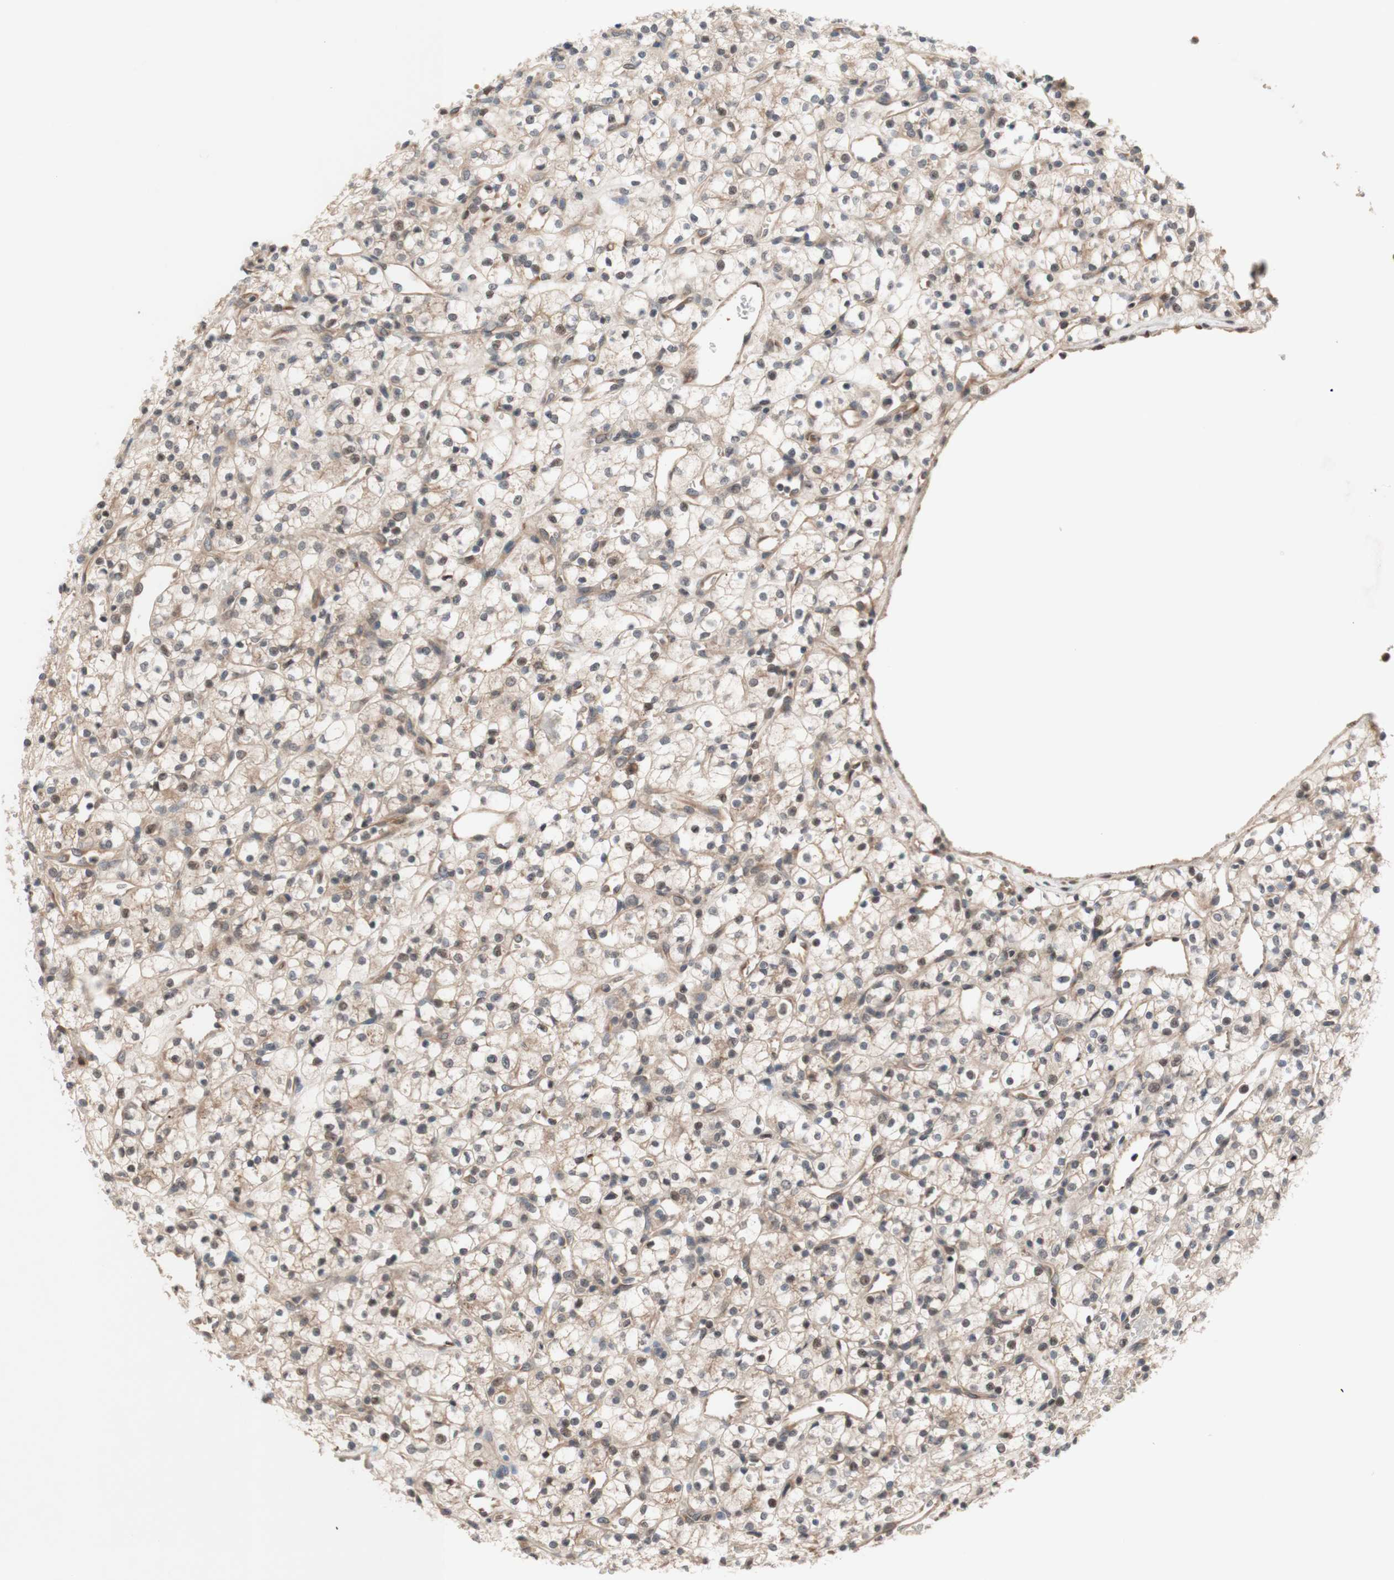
{"staining": {"intensity": "moderate", "quantity": ">75%", "location": "cytoplasmic/membranous,nuclear"}, "tissue": "renal cancer", "cell_type": "Tumor cells", "image_type": "cancer", "snomed": [{"axis": "morphology", "description": "Adenocarcinoma, NOS"}, {"axis": "topography", "description": "Kidney"}], "caption": "High-magnification brightfield microscopy of renal adenocarcinoma stained with DAB (brown) and counterstained with hematoxylin (blue). tumor cells exhibit moderate cytoplasmic/membranous and nuclear positivity is present in approximately>75% of cells. The staining was performed using DAB, with brown indicating positive protein expression. Nuclei are stained blue with hematoxylin.", "gene": "CD55", "patient": {"sex": "female", "age": 60}}